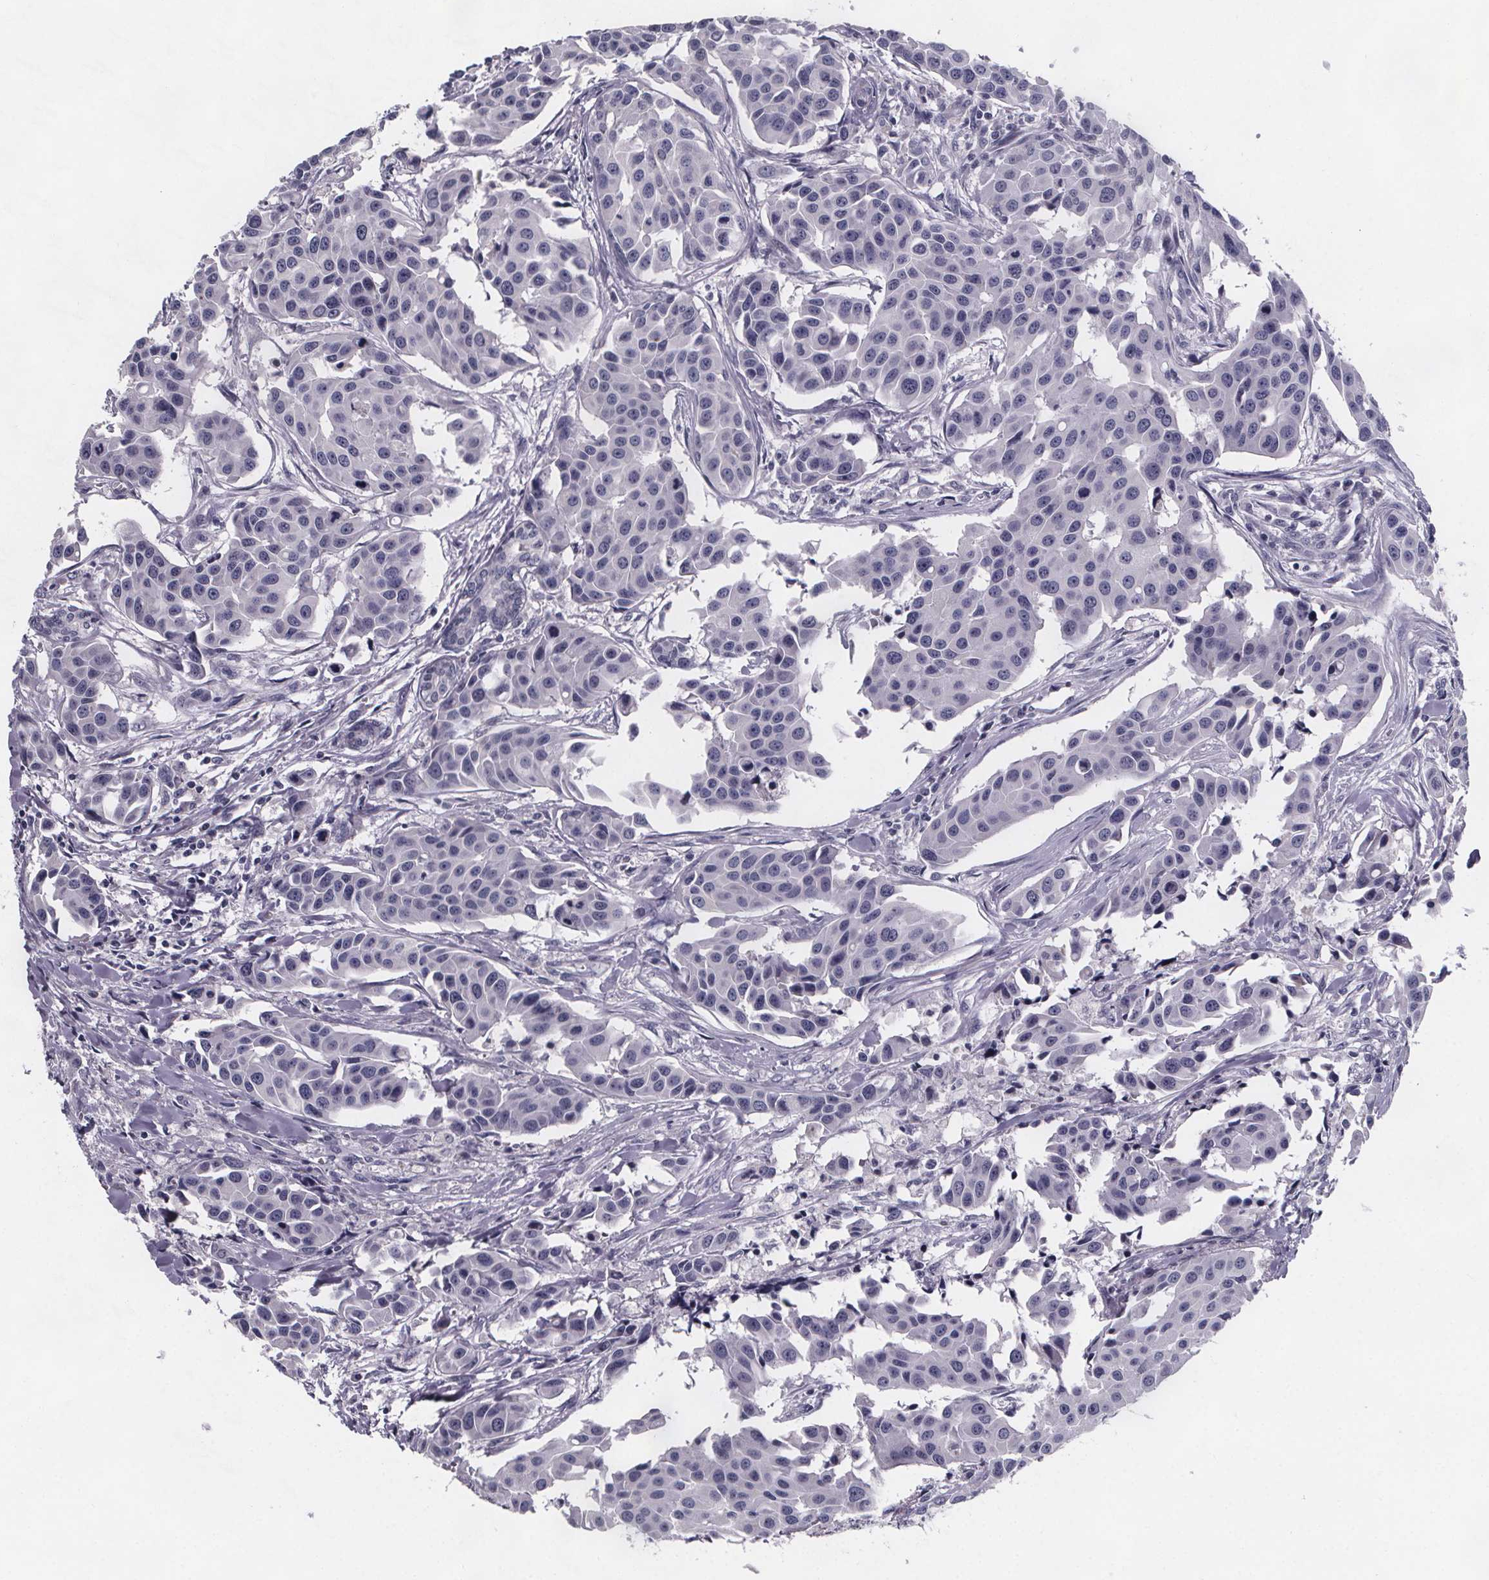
{"staining": {"intensity": "negative", "quantity": "none", "location": "none"}, "tissue": "head and neck cancer", "cell_type": "Tumor cells", "image_type": "cancer", "snomed": [{"axis": "morphology", "description": "Adenocarcinoma, NOS"}, {"axis": "topography", "description": "Head-Neck"}], "caption": "DAB (3,3'-diaminobenzidine) immunohistochemical staining of human head and neck adenocarcinoma exhibits no significant staining in tumor cells.", "gene": "PAH", "patient": {"sex": "male", "age": 76}}